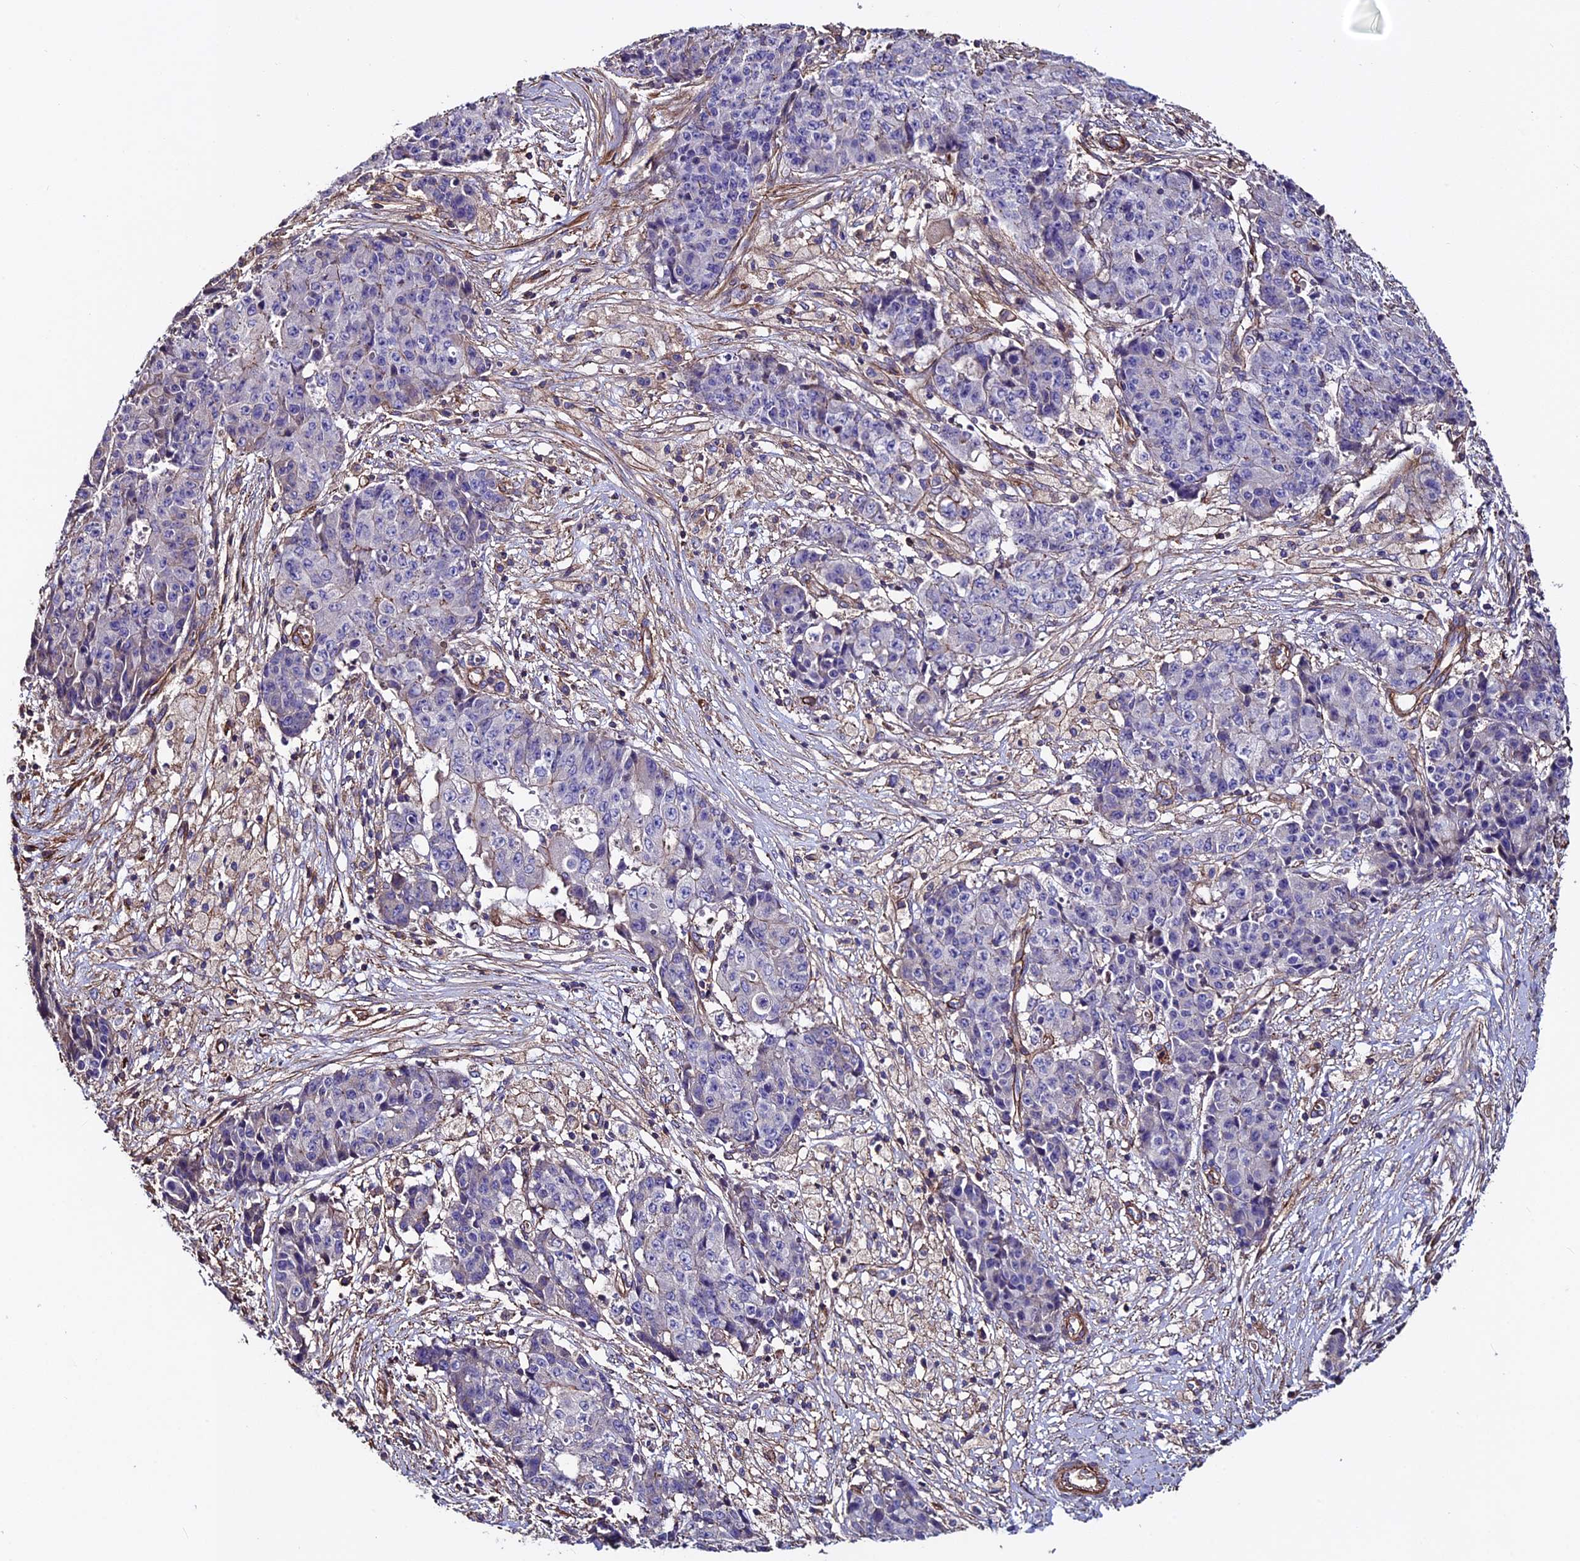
{"staining": {"intensity": "negative", "quantity": "none", "location": "none"}, "tissue": "ovarian cancer", "cell_type": "Tumor cells", "image_type": "cancer", "snomed": [{"axis": "morphology", "description": "Carcinoma, endometroid"}, {"axis": "topography", "description": "Ovary"}], "caption": "IHC photomicrograph of neoplastic tissue: ovarian cancer stained with DAB displays no significant protein staining in tumor cells.", "gene": "EVA1B", "patient": {"sex": "female", "age": 42}}